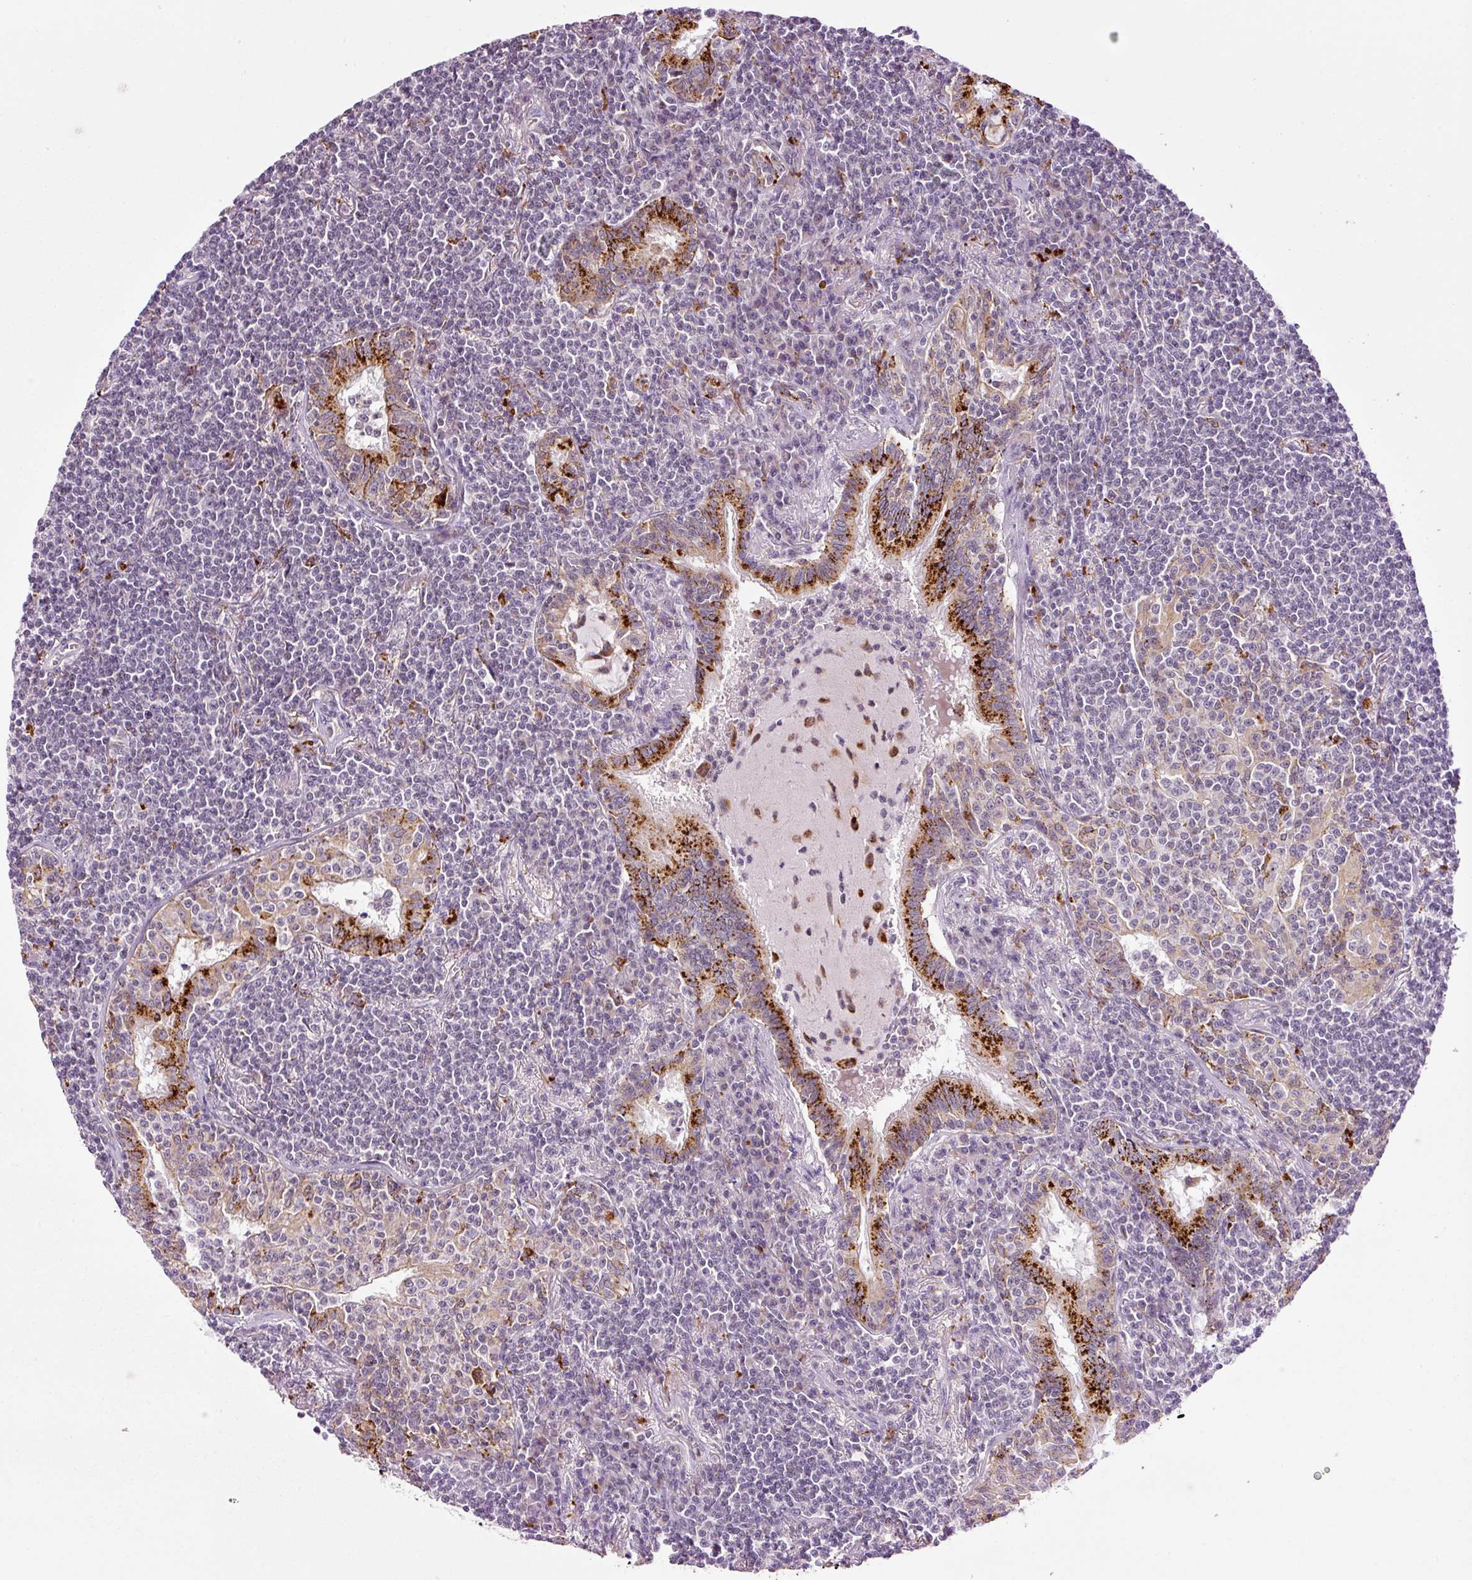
{"staining": {"intensity": "negative", "quantity": "none", "location": "none"}, "tissue": "lymphoma", "cell_type": "Tumor cells", "image_type": "cancer", "snomed": [{"axis": "morphology", "description": "Malignant lymphoma, non-Hodgkin's type, Low grade"}, {"axis": "topography", "description": "Lung"}], "caption": "This is an immunohistochemistry photomicrograph of human lymphoma. There is no positivity in tumor cells.", "gene": "ZNF639", "patient": {"sex": "female", "age": 71}}